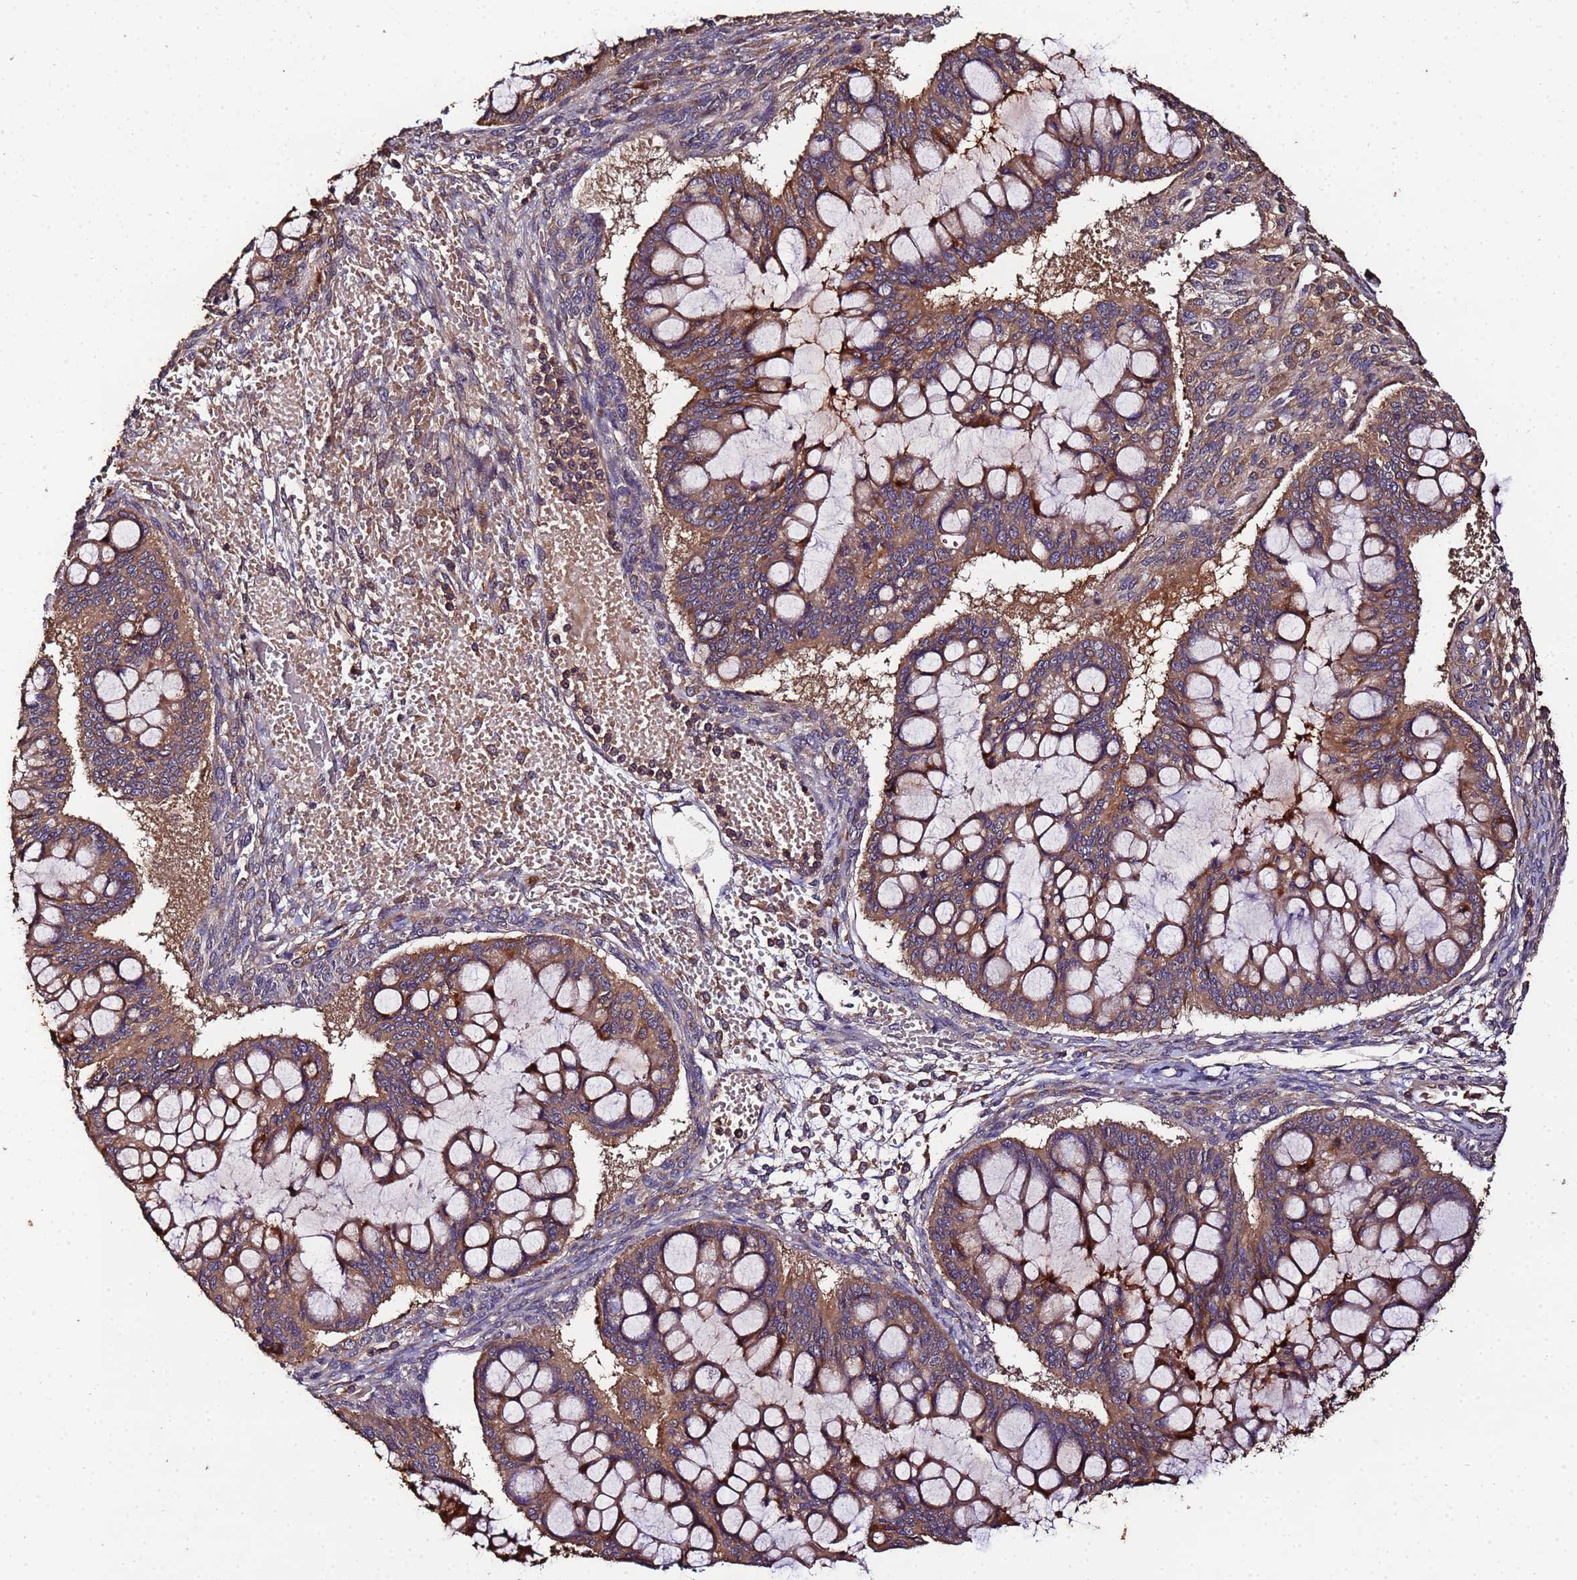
{"staining": {"intensity": "moderate", "quantity": ">75%", "location": "cytoplasmic/membranous"}, "tissue": "ovarian cancer", "cell_type": "Tumor cells", "image_type": "cancer", "snomed": [{"axis": "morphology", "description": "Cystadenocarcinoma, mucinous, NOS"}, {"axis": "topography", "description": "Ovary"}], "caption": "Immunohistochemistry (IHC) photomicrograph of human ovarian cancer (mucinous cystadenocarcinoma) stained for a protein (brown), which demonstrates medium levels of moderate cytoplasmic/membranous staining in about >75% of tumor cells.", "gene": "MTERF1", "patient": {"sex": "female", "age": 73}}